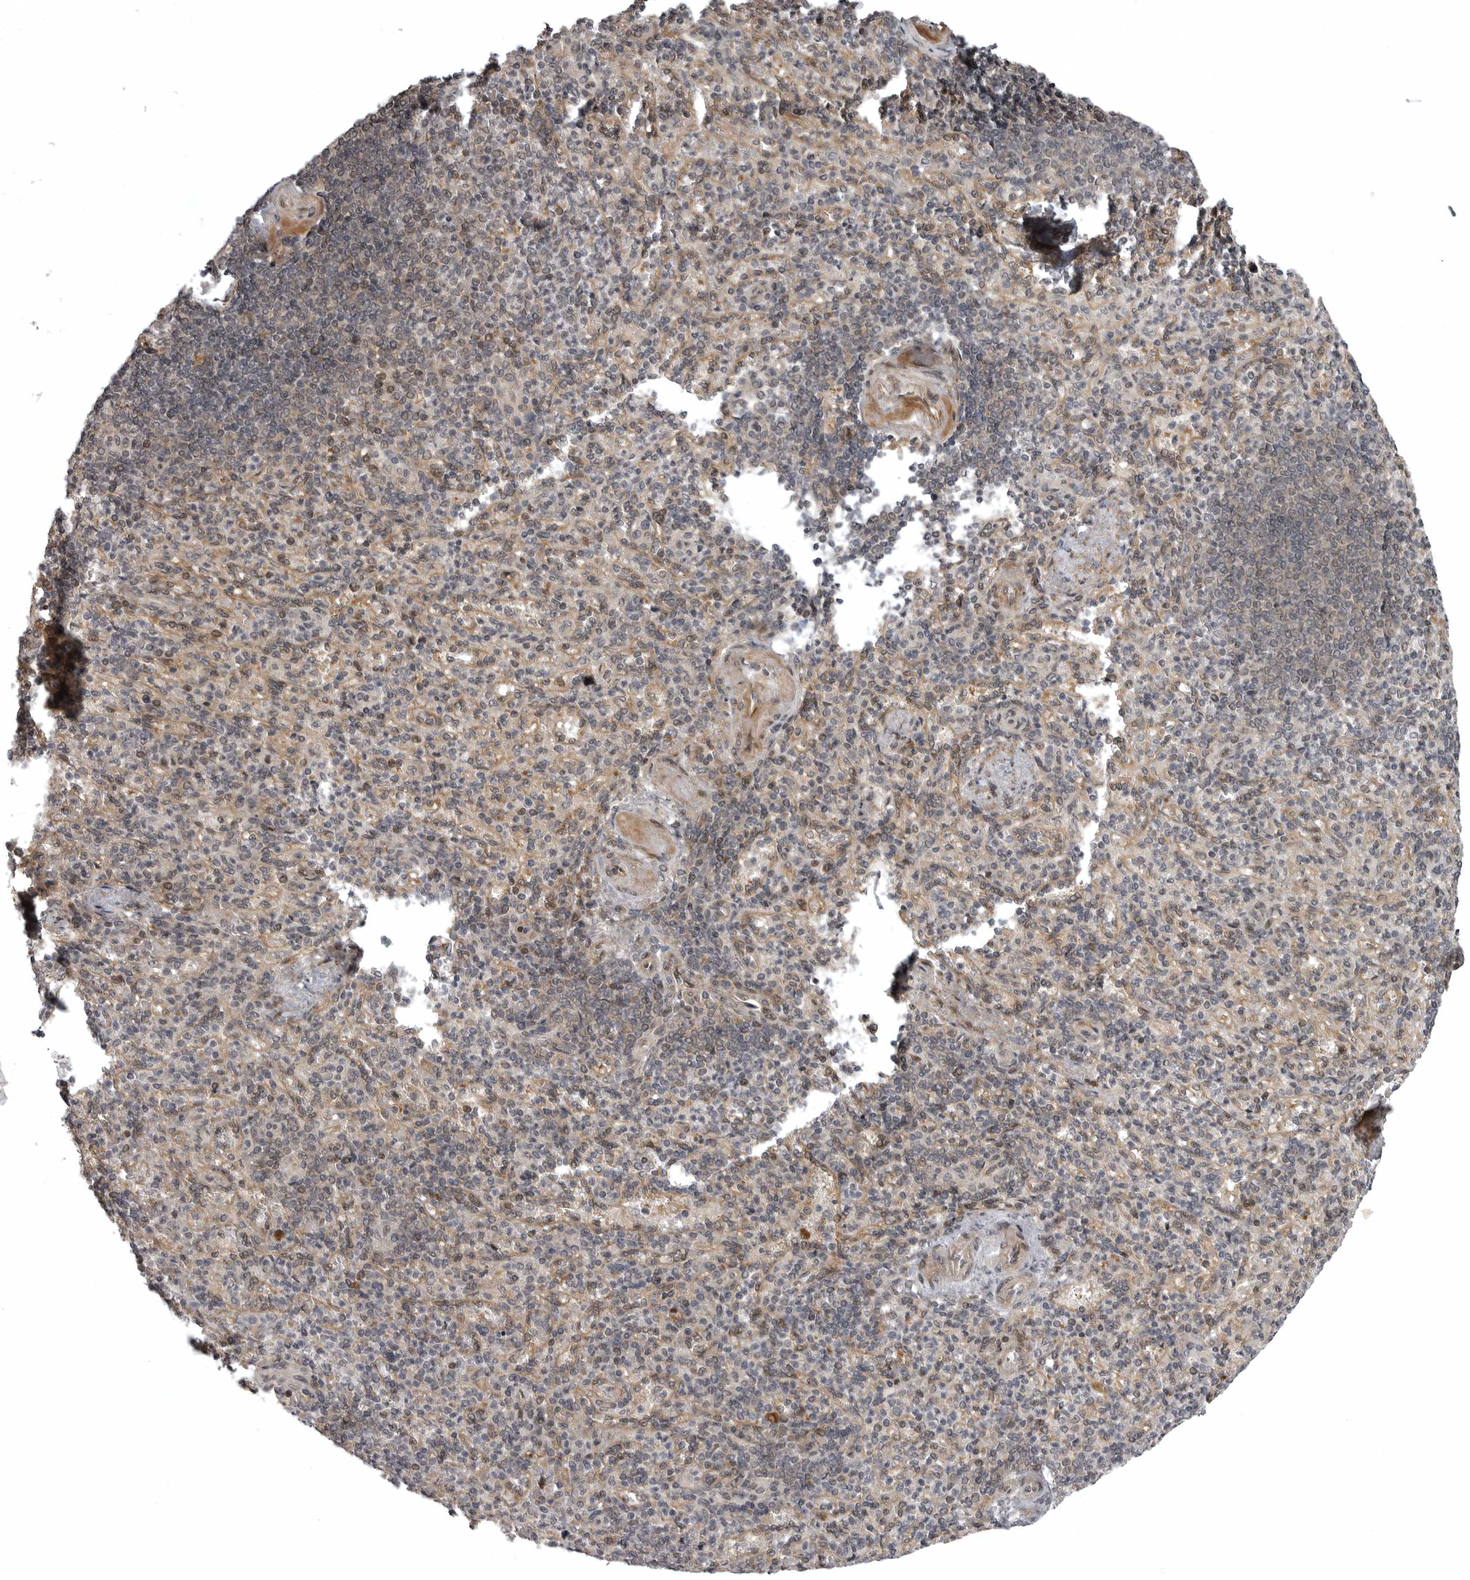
{"staining": {"intensity": "weak", "quantity": "<25%", "location": "nuclear"}, "tissue": "spleen", "cell_type": "Cells in red pulp", "image_type": "normal", "snomed": [{"axis": "morphology", "description": "Normal tissue, NOS"}, {"axis": "topography", "description": "Spleen"}], "caption": "Micrograph shows no significant protein positivity in cells in red pulp of normal spleen. (Immunohistochemistry, brightfield microscopy, high magnification).", "gene": "SNX16", "patient": {"sex": "female", "age": 74}}